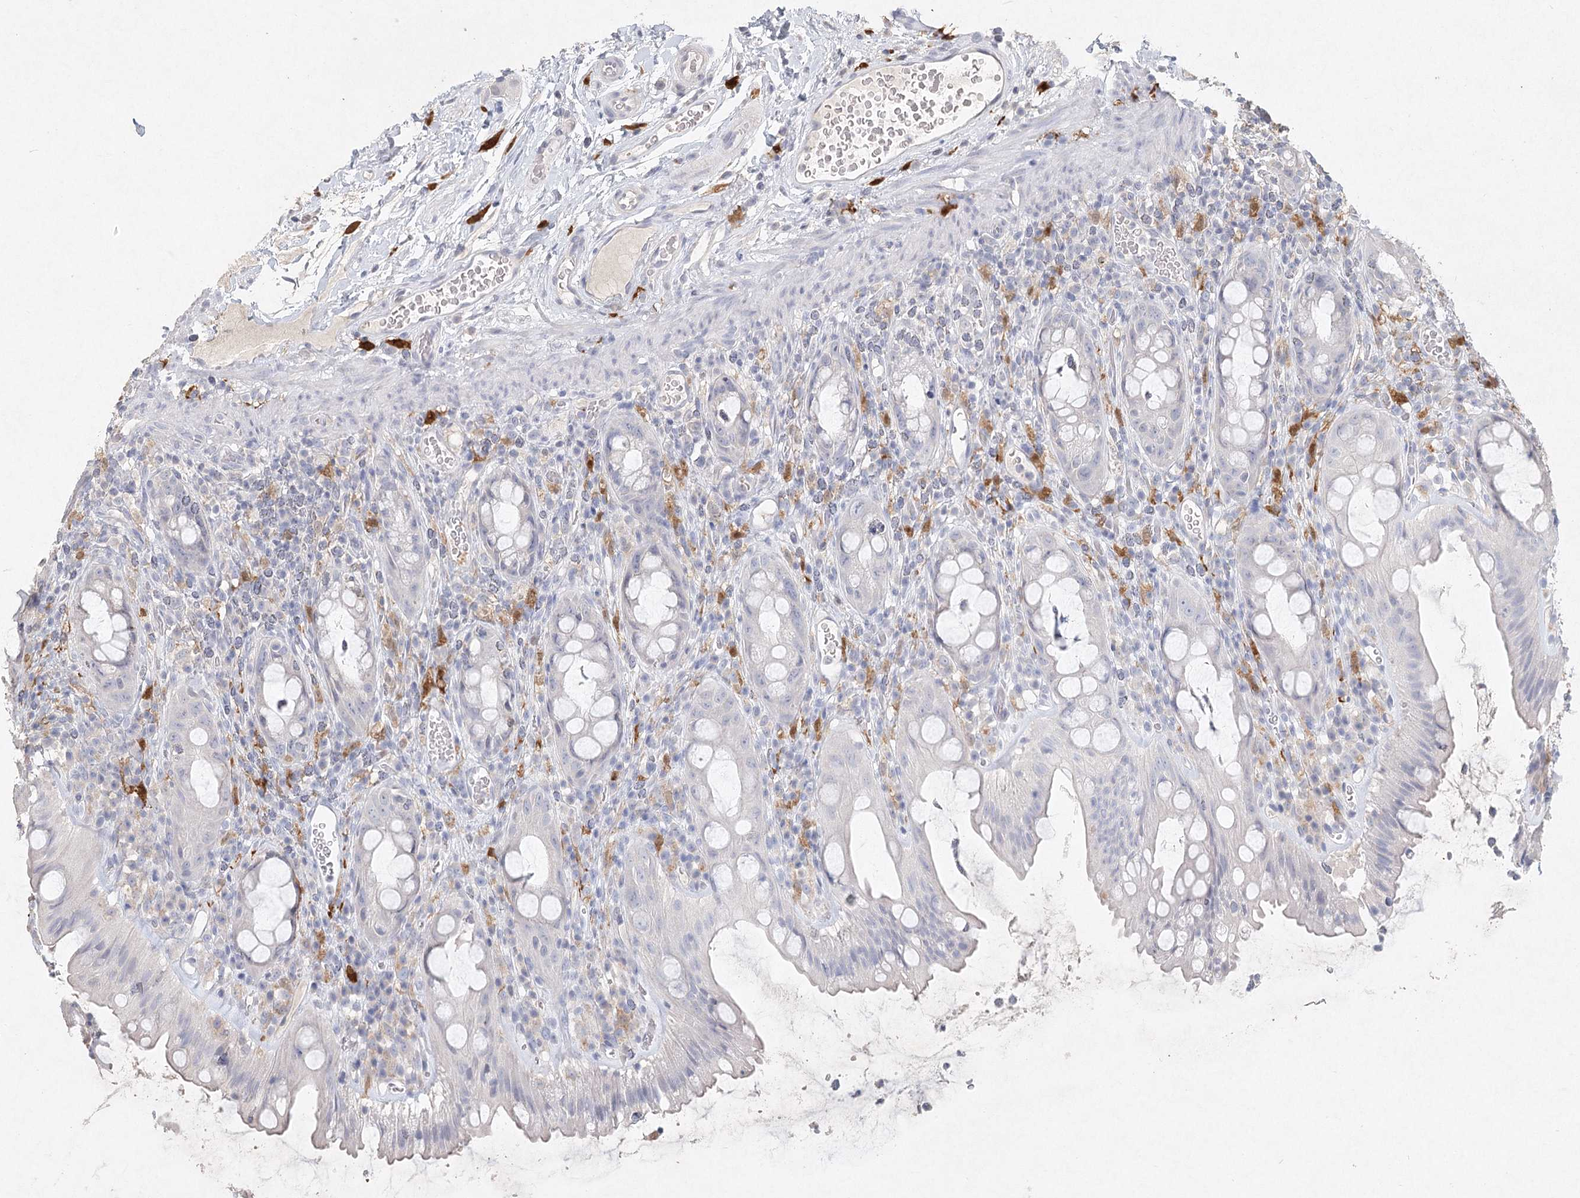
{"staining": {"intensity": "negative", "quantity": "none", "location": "none"}, "tissue": "rectum", "cell_type": "Glandular cells", "image_type": "normal", "snomed": [{"axis": "morphology", "description": "Normal tissue, NOS"}, {"axis": "topography", "description": "Rectum"}], "caption": "DAB (3,3'-diaminobenzidine) immunohistochemical staining of normal rectum demonstrates no significant staining in glandular cells. (Brightfield microscopy of DAB (3,3'-diaminobenzidine) IHC at high magnification).", "gene": "ARSI", "patient": {"sex": "female", "age": 57}}